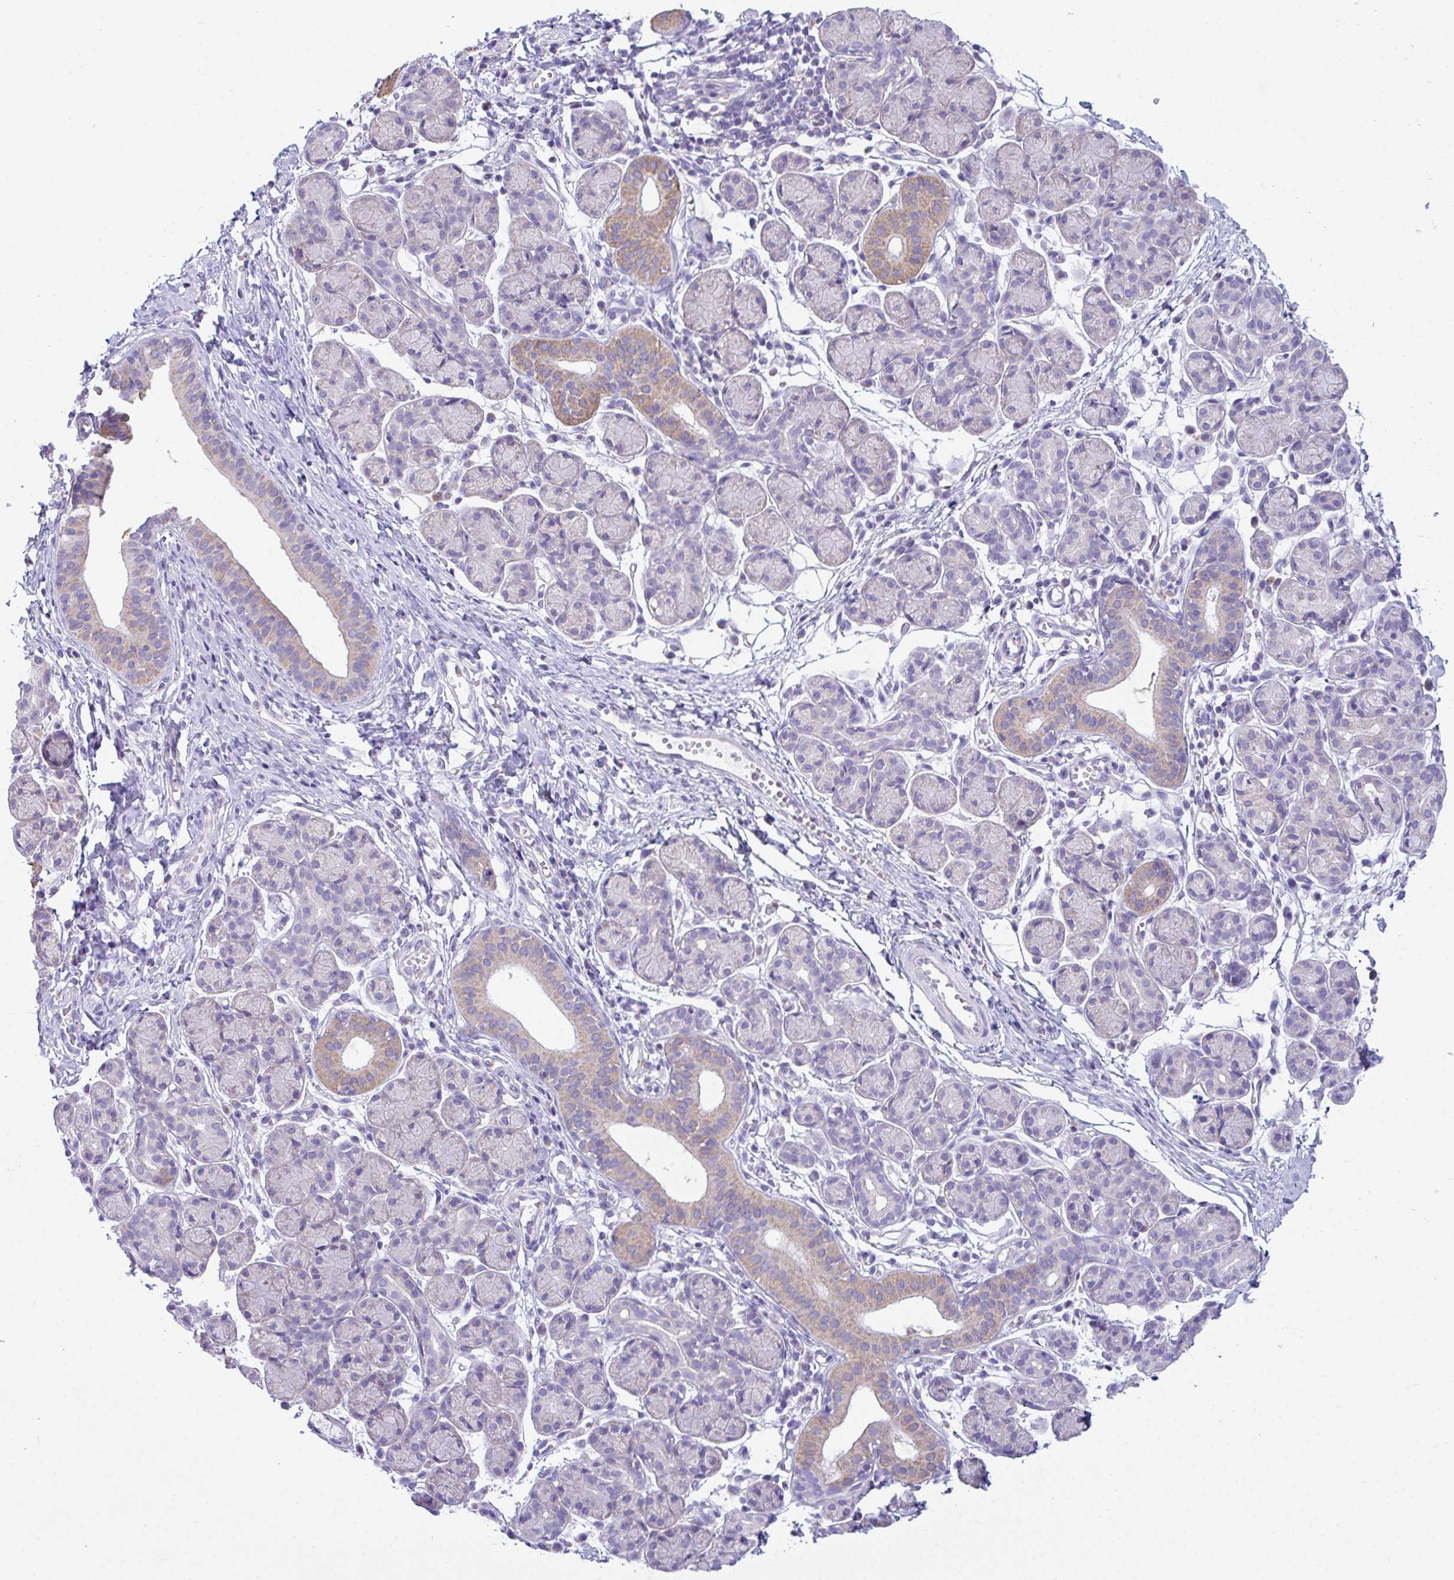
{"staining": {"intensity": "moderate", "quantity": "<25%", "location": "cytoplasmic/membranous"}, "tissue": "salivary gland", "cell_type": "Glandular cells", "image_type": "normal", "snomed": [{"axis": "morphology", "description": "Normal tissue, NOS"}, {"axis": "morphology", "description": "Inflammation, NOS"}, {"axis": "topography", "description": "Lymph node"}, {"axis": "topography", "description": "Salivary gland"}], "caption": "Glandular cells display low levels of moderate cytoplasmic/membranous staining in approximately <25% of cells in benign salivary gland. (Brightfield microscopy of DAB IHC at high magnification).", "gene": "NLRP8", "patient": {"sex": "male", "age": 3}}